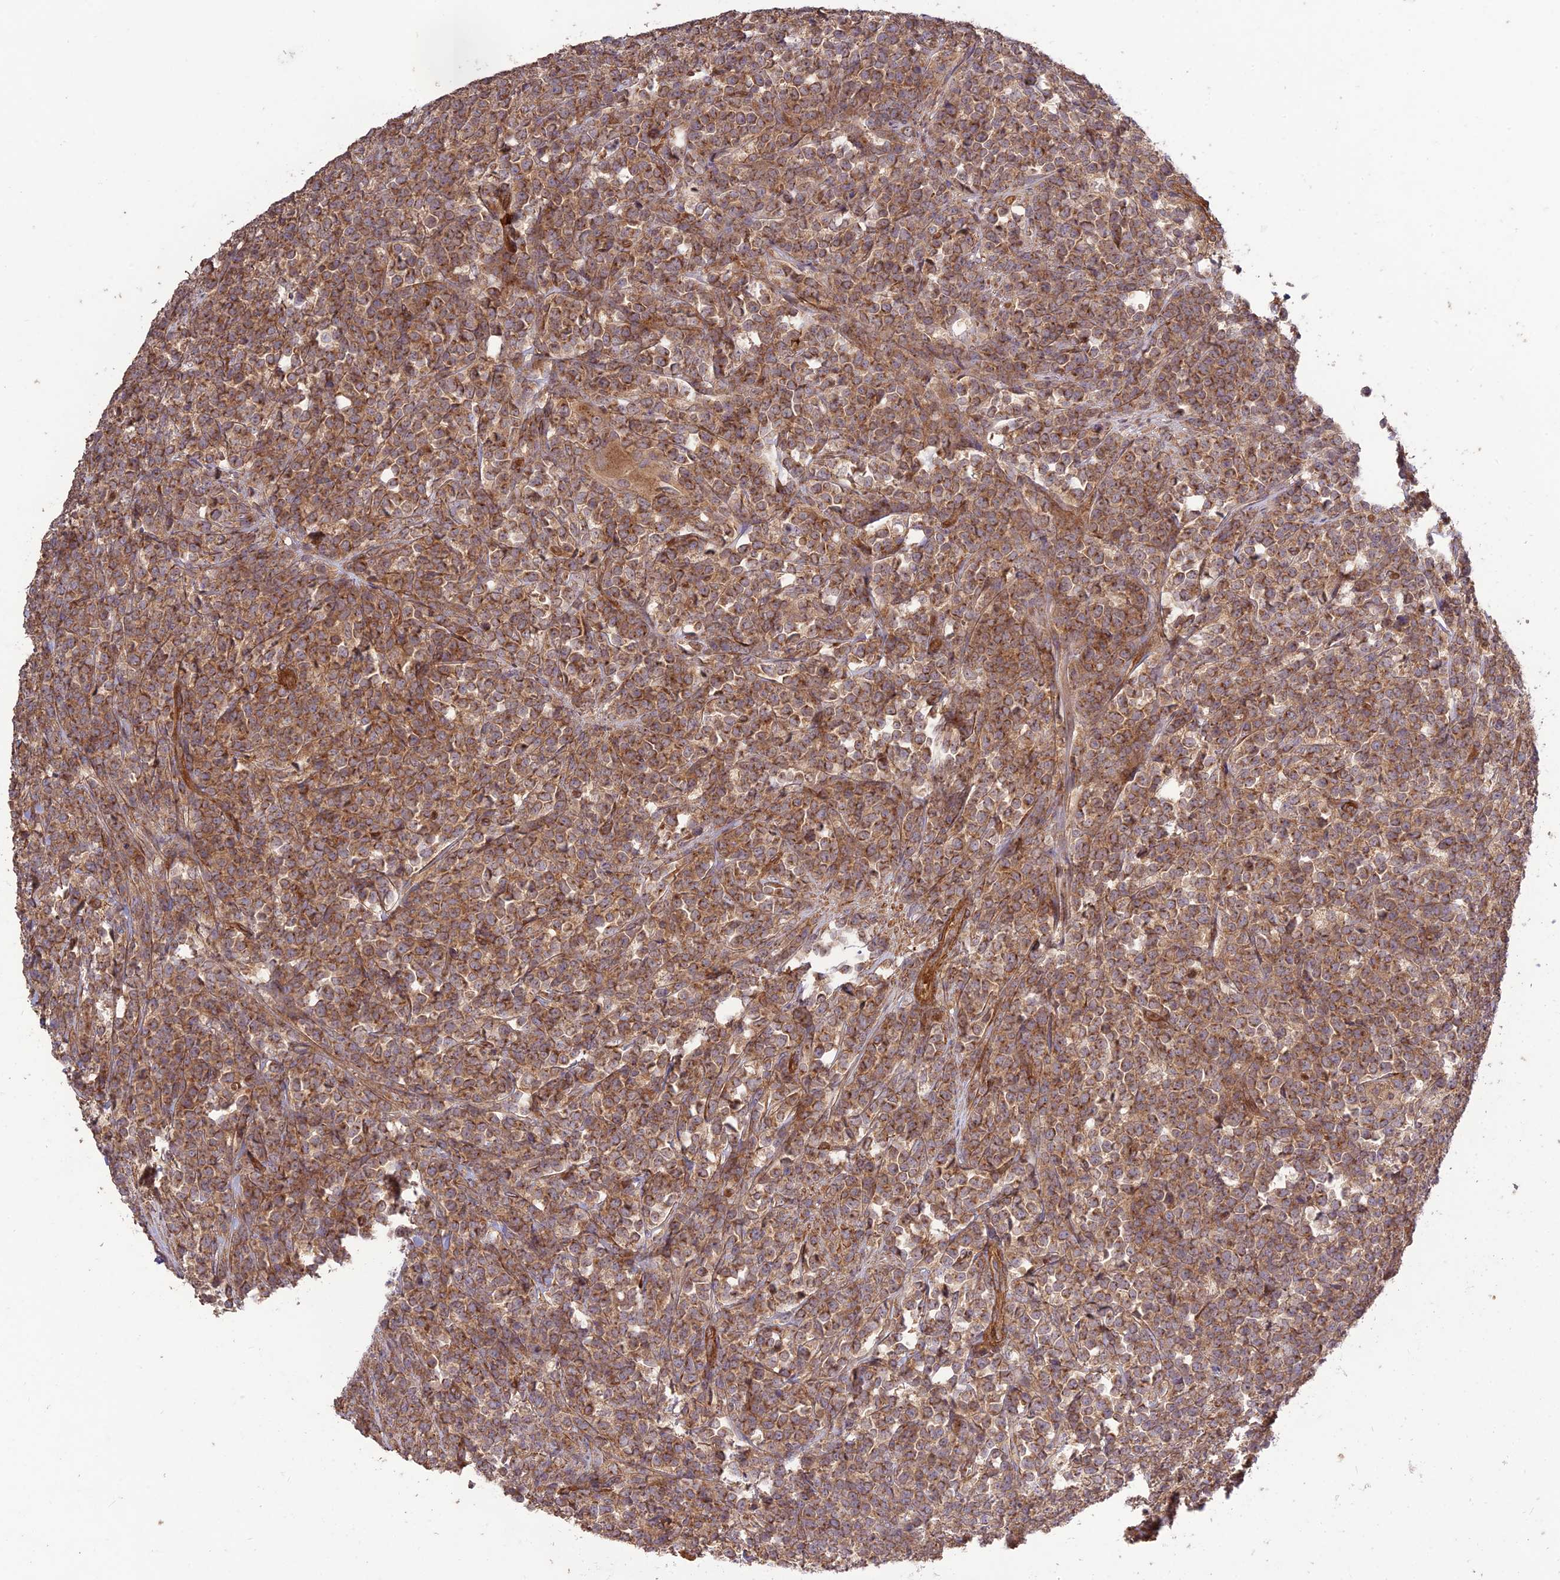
{"staining": {"intensity": "moderate", "quantity": ">75%", "location": "cytoplasmic/membranous"}, "tissue": "lymphoma", "cell_type": "Tumor cells", "image_type": "cancer", "snomed": [{"axis": "morphology", "description": "Malignant lymphoma, non-Hodgkin's type, High grade"}, {"axis": "topography", "description": "Small intestine"}], "caption": "The image reveals immunohistochemical staining of high-grade malignant lymphoma, non-Hodgkin's type. There is moderate cytoplasmic/membranous expression is appreciated in about >75% of tumor cells.", "gene": "TMEM131L", "patient": {"sex": "male", "age": 8}}